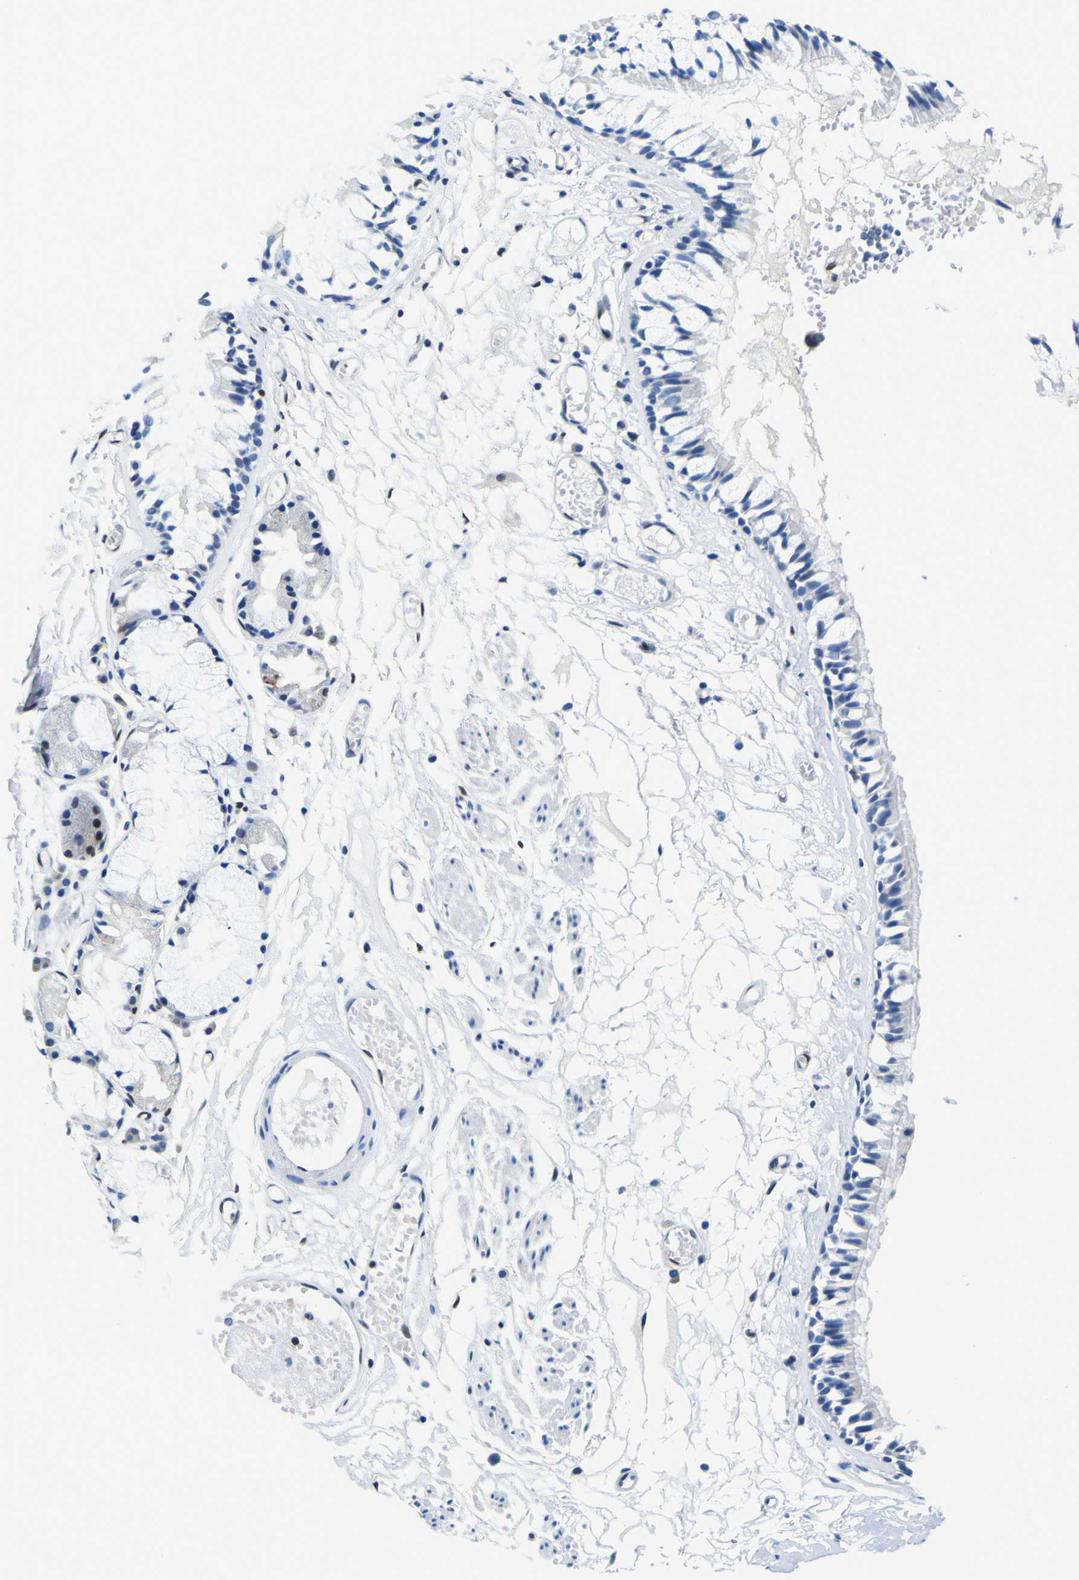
{"staining": {"intensity": "weak", "quantity": "<25%", "location": "nuclear"}, "tissue": "bronchus", "cell_type": "Respiratory epithelial cells", "image_type": "normal", "snomed": [{"axis": "morphology", "description": "Normal tissue, NOS"}, {"axis": "morphology", "description": "Inflammation, NOS"}, {"axis": "topography", "description": "Cartilage tissue"}, {"axis": "topography", "description": "Lung"}], "caption": "A photomicrograph of bronchus stained for a protein displays no brown staining in respiratory epithelial cells. The staining was performed using DAB to visualize the protein expression in brown, while the nuclei were stained in blue with hematoxylin (Magnification: 20x).", "gene": "SP1", "patient": {"sex": "male", "age": 71}}